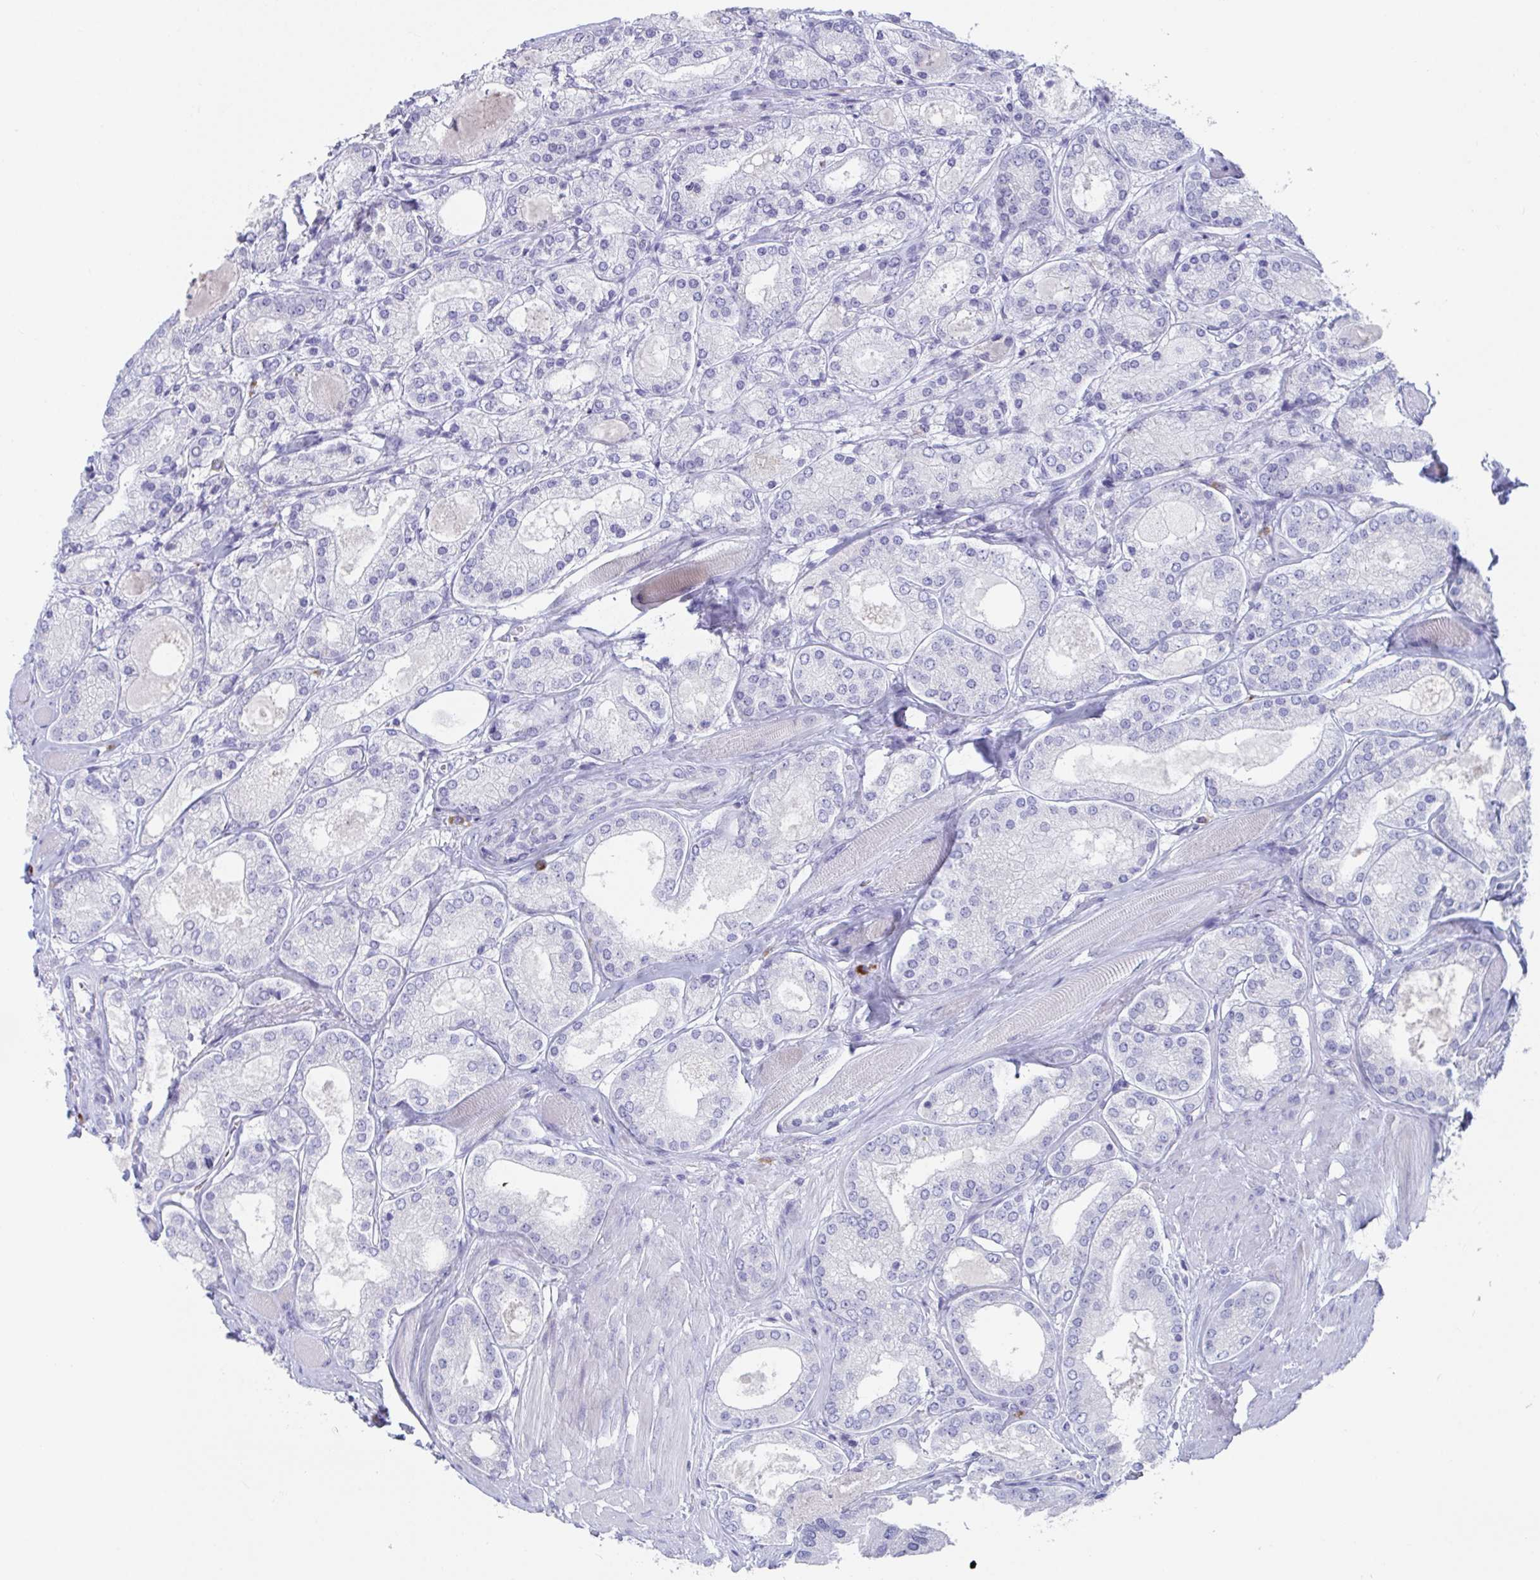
{"staining": {"intensity": "negative", "quantity": "none", "location": "none"}, "tissue": "prostate cancer", "cell_type": "Tumor cells", "image_type": "cancer", "snomed": [{"axis": "morphology", "description": "Adenocarcinoma, High grade"}, {"axis": "topography", "description": "Prostate"}], "caption": "Protein analysis of prostate high-grade adenocarcinoma displays no significant expression in tumor cells.", "gene": "PLA2G1B", "patient": {"sex": "male", "age": 67}}